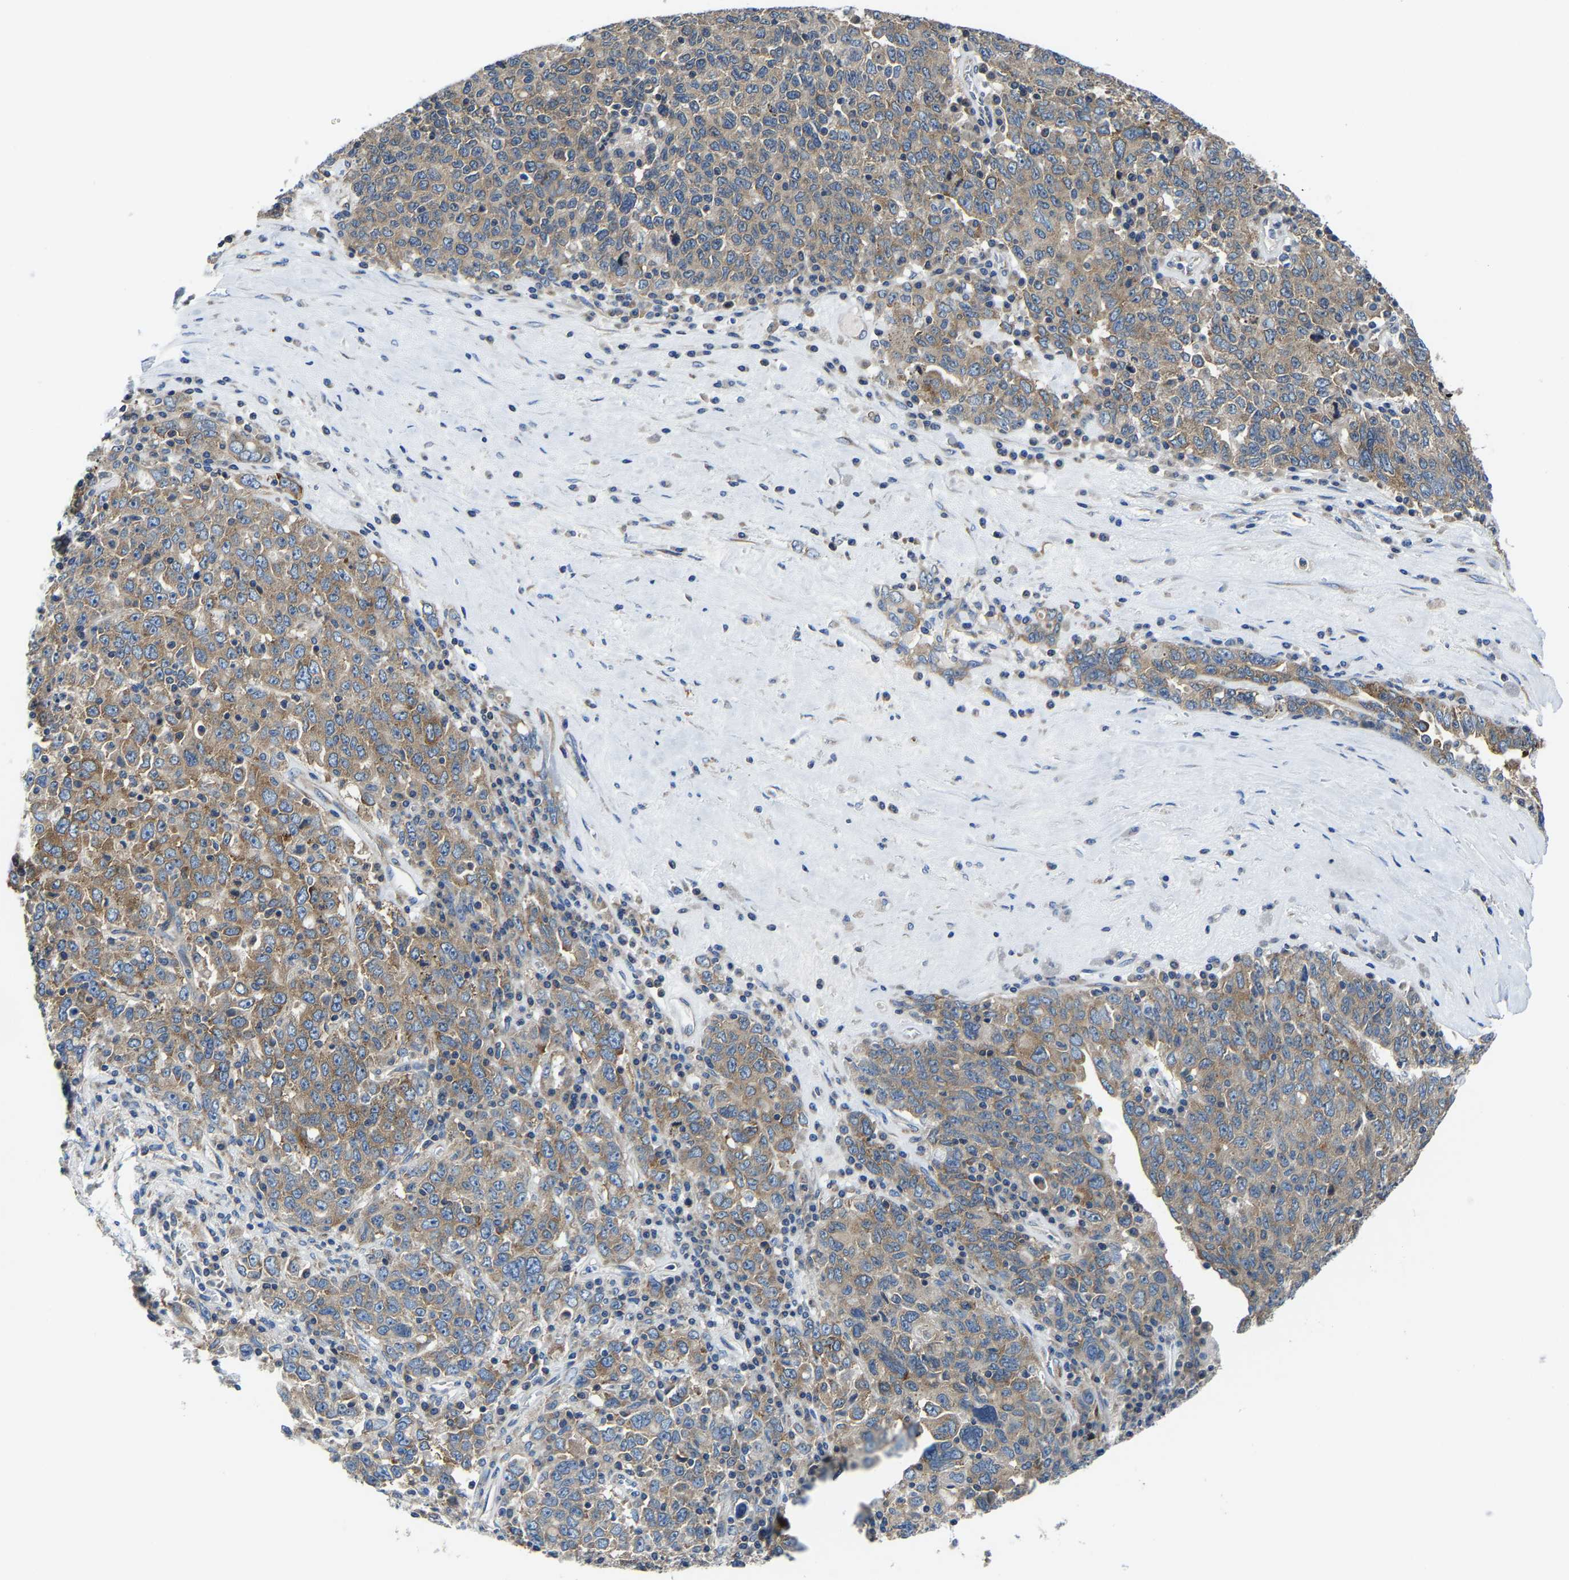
{"staining": {"intensity": "moderate", "quantity": ">75%", "location": "cytoplasmic/membranous"}, "tissue": "ovarian cancer", "cell_type": "Tumor cells", "image_type": "cancer", "snomed": [{"axis": "morphology", "description": "Carcinoma, endometroid"}, {"axis": "topography", "description": "Ovary"}], "caption": "IHC (DAB (3,3'-diaminobenzidine)) staining of human ovarian endometroid carcinoma exhibits moderate cytoplasmic/membranous protein expression in approximately >75% of tumor cells.", "gene": "G3BP2", "patient": {"sex": "female", "age": 62}}